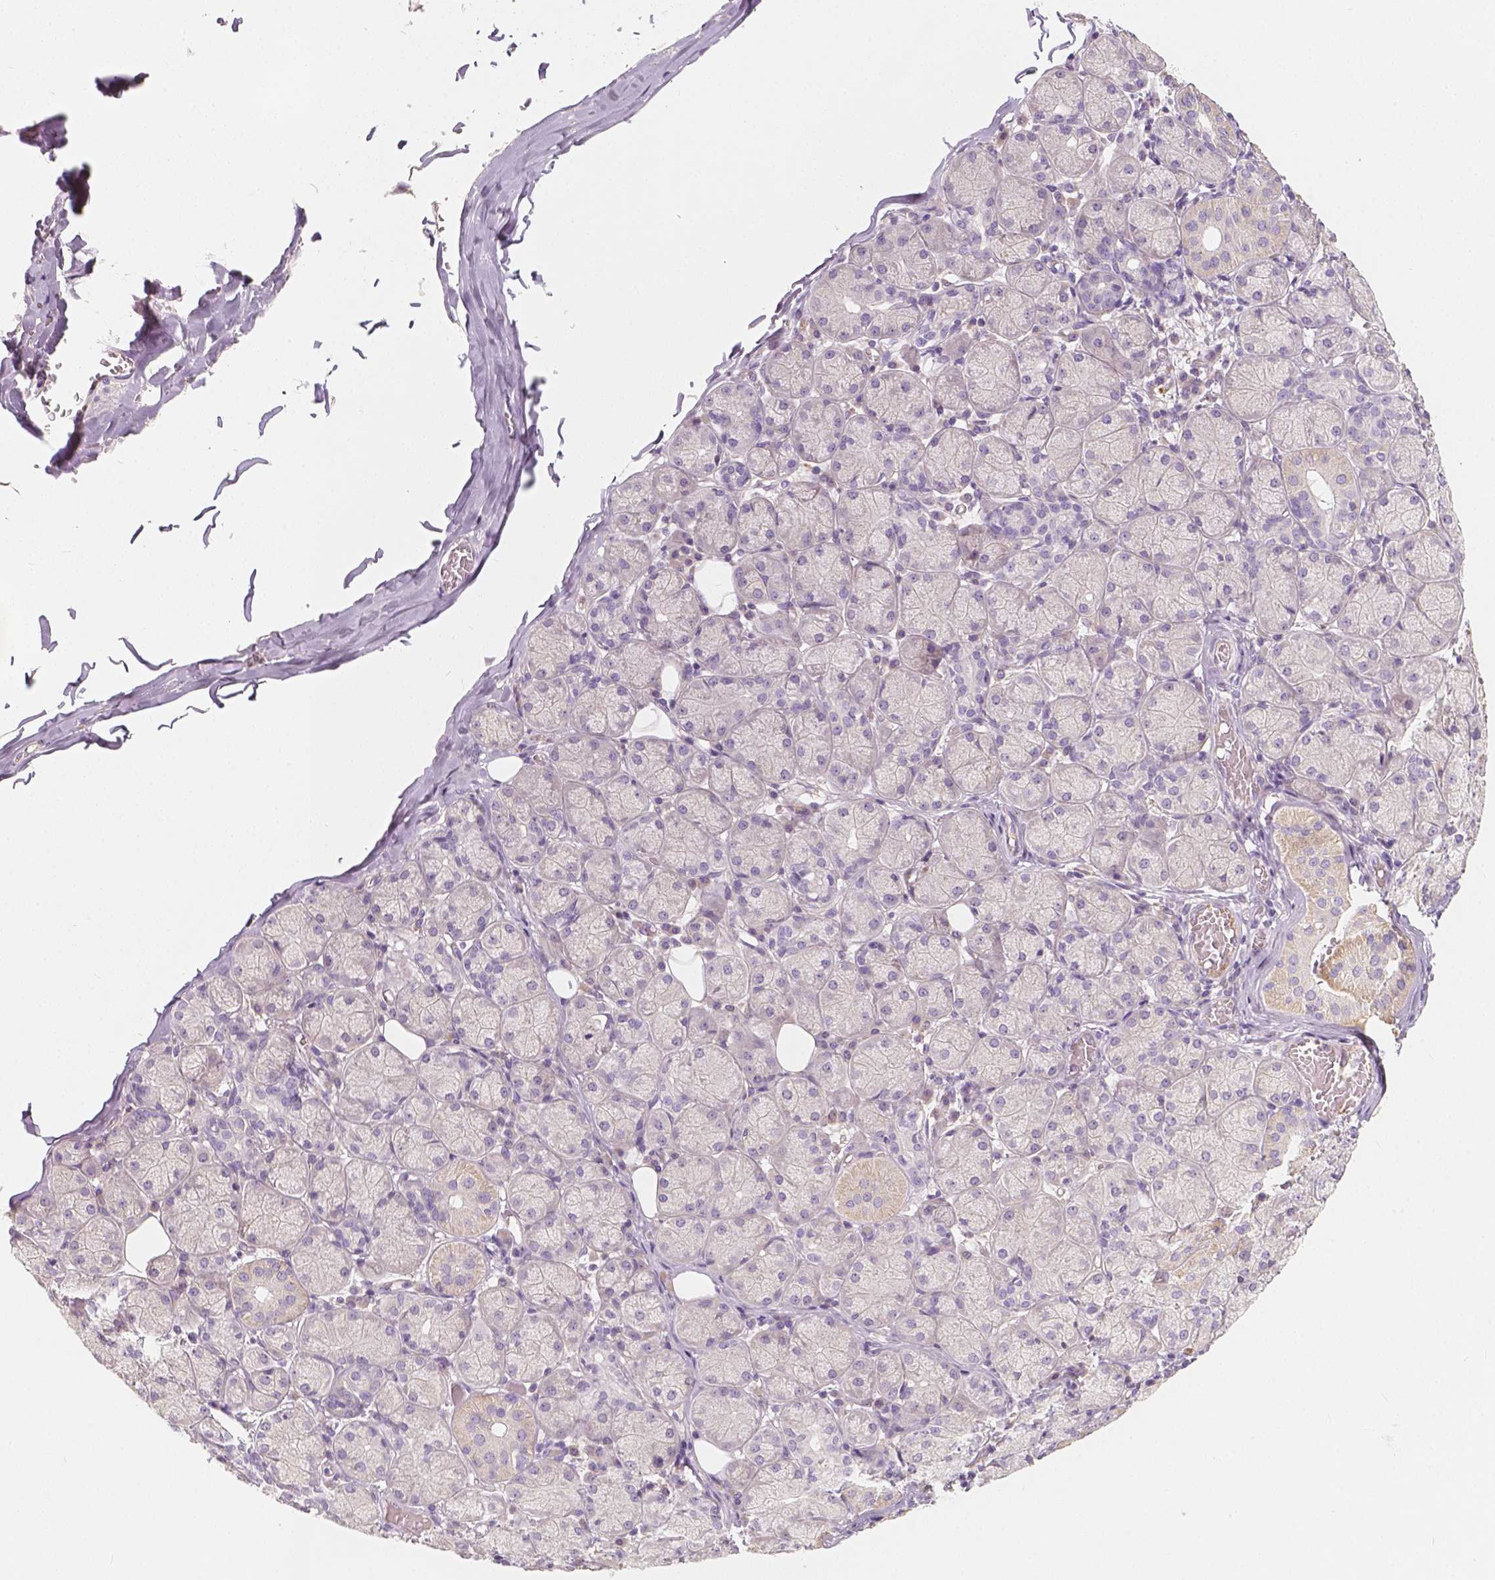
{"staining": {"intensity": "negative", "quantity": "none", "location": "none"}, "tissue": "salivary gland", "cell_type": "Glandular cells", "image_type": "normal", "snomed": [{"axis": "morphology", "description": "Normal tissue, NOS"}, {"axis": "topography", "description": "Salivary gland"}, {"axis": "topography", "description": "Peripheral nerve tissue"}], "caption": "Benign salivary gland was stained to show a protein in brown. There is no significant staining in glandular cells.", "gene": "KIAA0513", "patient": {"sex": "female", "age": 24}}